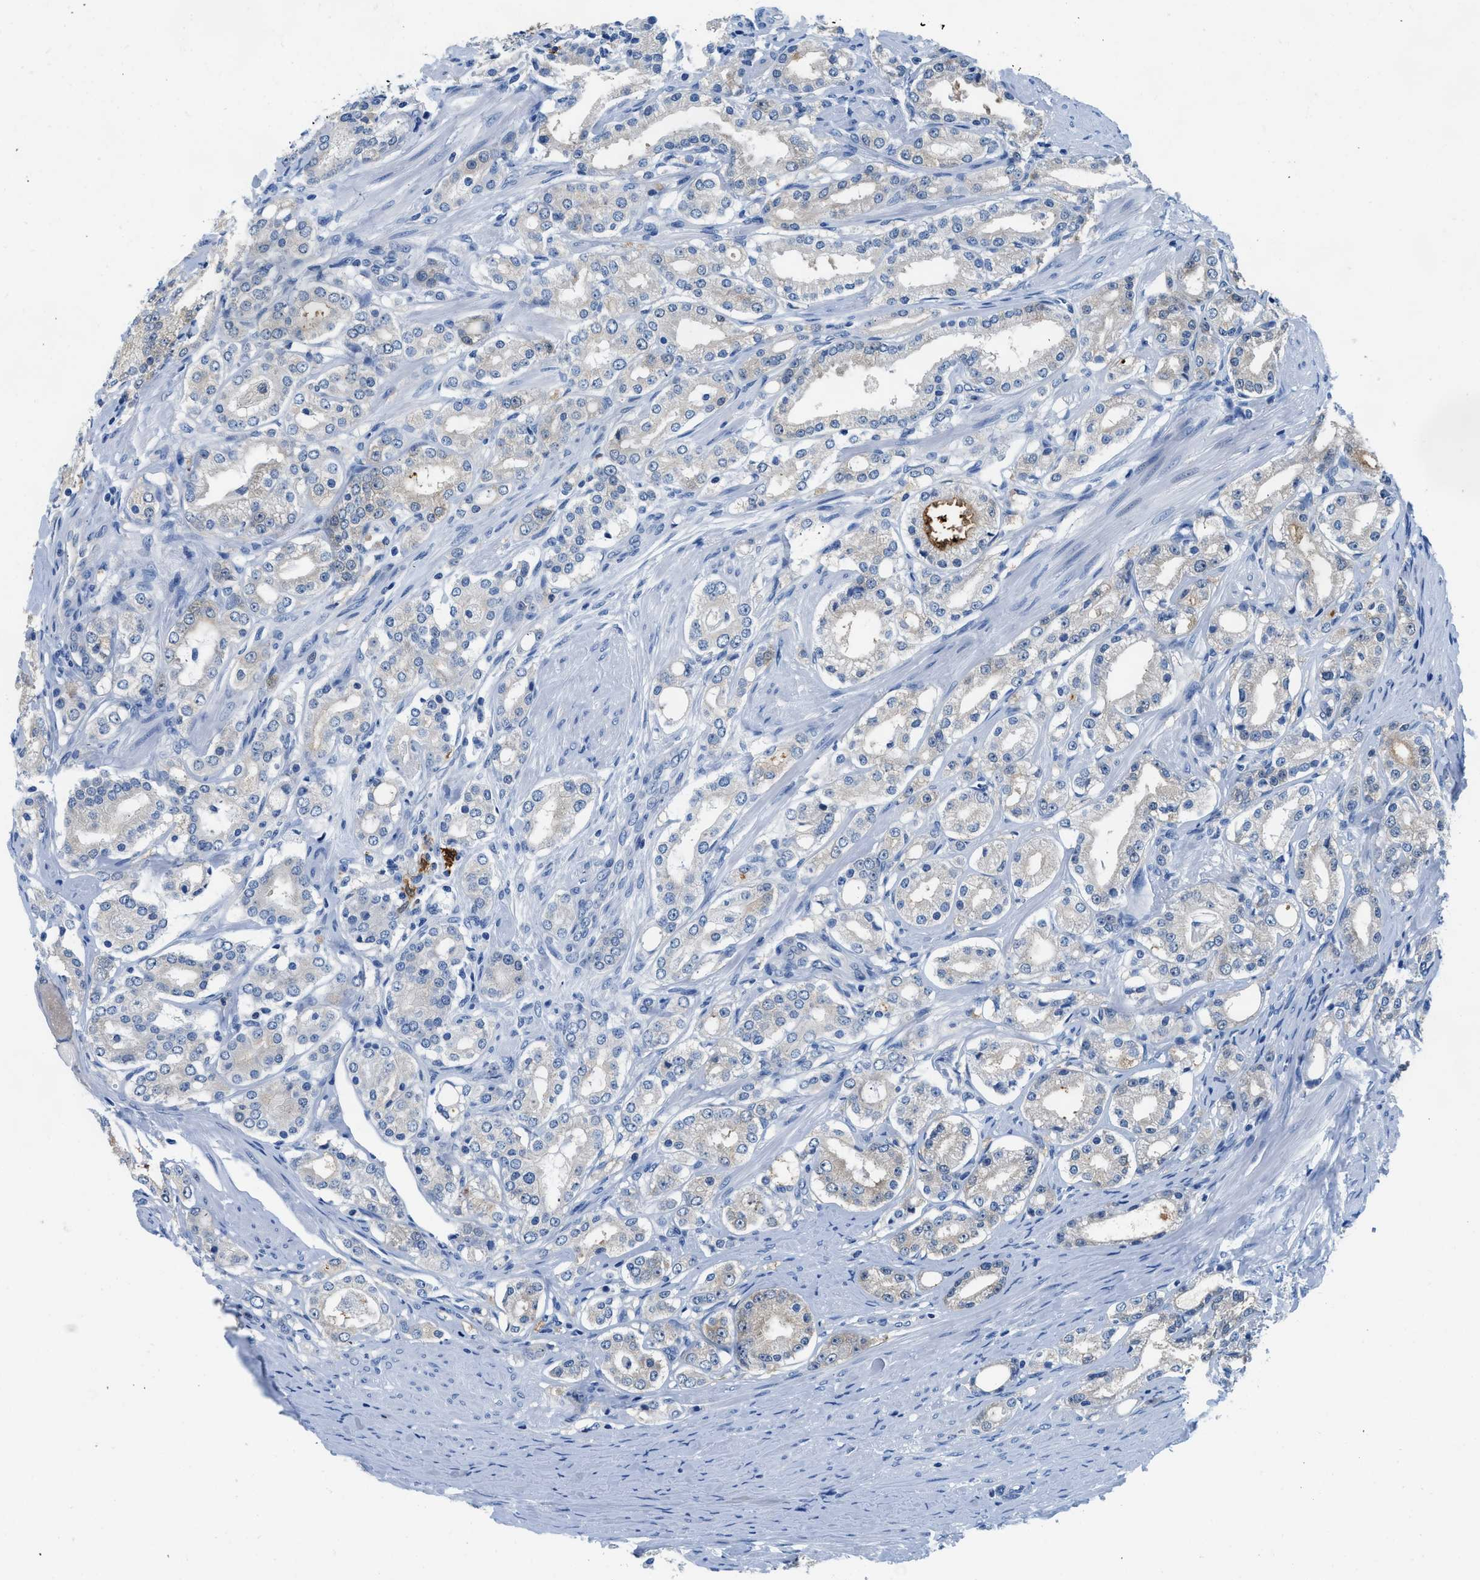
{"staining": {"intensity": "negative", "quantity": "none", "location": "none"}, "tissue": "prostate cancer", "cell_type": "Tumor cells", "image_type": "cancer", "snomed": [{"axis": "morphology", "description": "Adenocarcinoma, Low grade"}, {"axis": "topography", "description": "Prostate"}], "caption": "This is an immunohistochemistry (IHC) photomicrograph of human low-grade adenocarcinoma (prostate). There is no positivity in tumor cells.", "gene": "FADS6", "patient": {"sex": "male", "age": 63}}